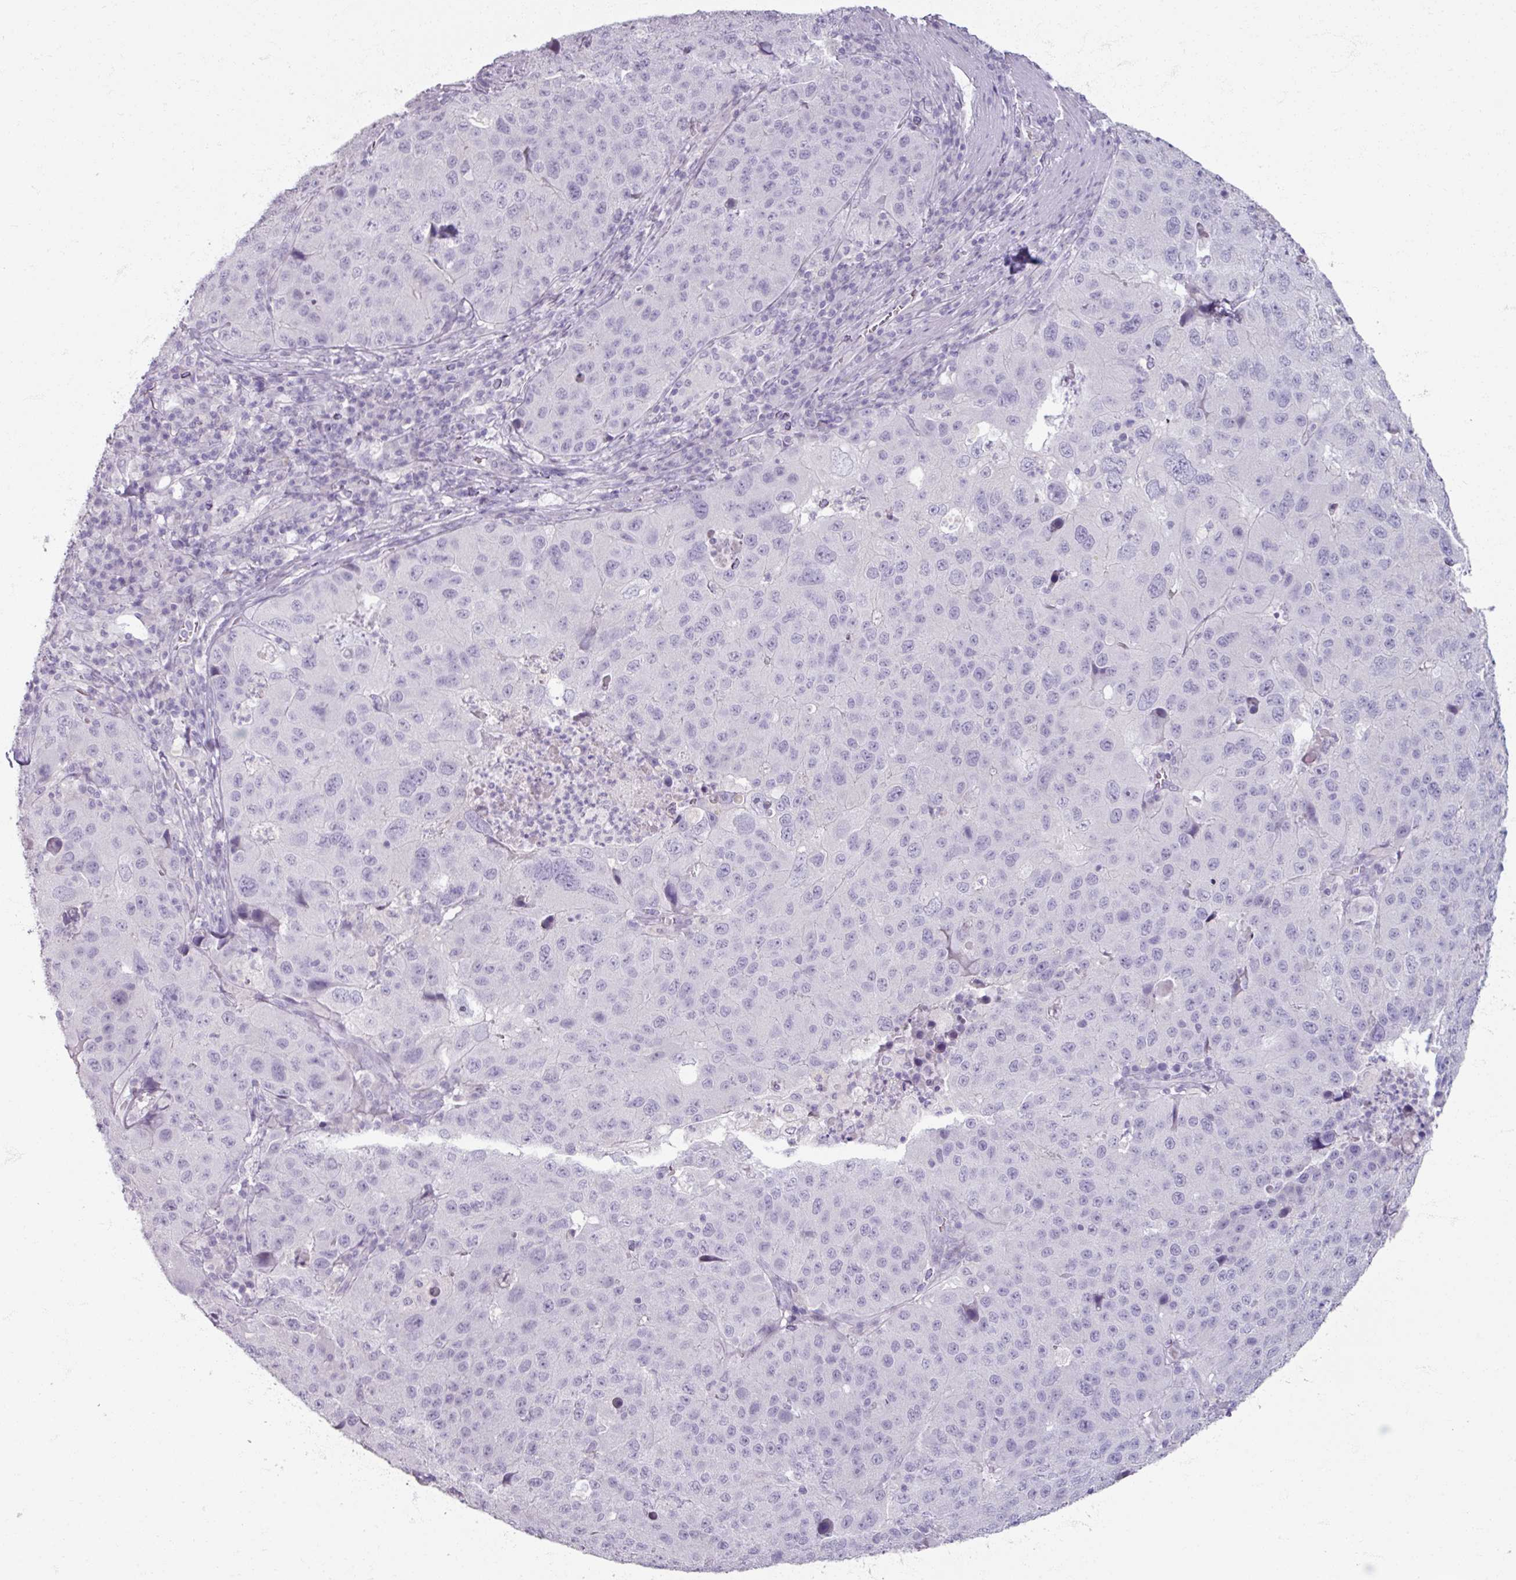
{"staining": {"intensity": "negative", "quantity": "none", "location": "none"}, "tissue": "stomach cancer", "cell_type": "Tumor cells", "image_type": "cancer", "snomed": [{"axis": "morphology", "description": "Adenocarcinoma, NOS"}, {"axis": "topography", "description": "Stomach"}], "caption": "Immunohistochemistry (IHC) histopathology image of neoplastic tissue: human stomach cancer (adenocarcinoma) stained with DAB reveals no significant protein positivity in tumor cells.", "gene": "TG", "patient": {"sex": "male", "age": 71}}